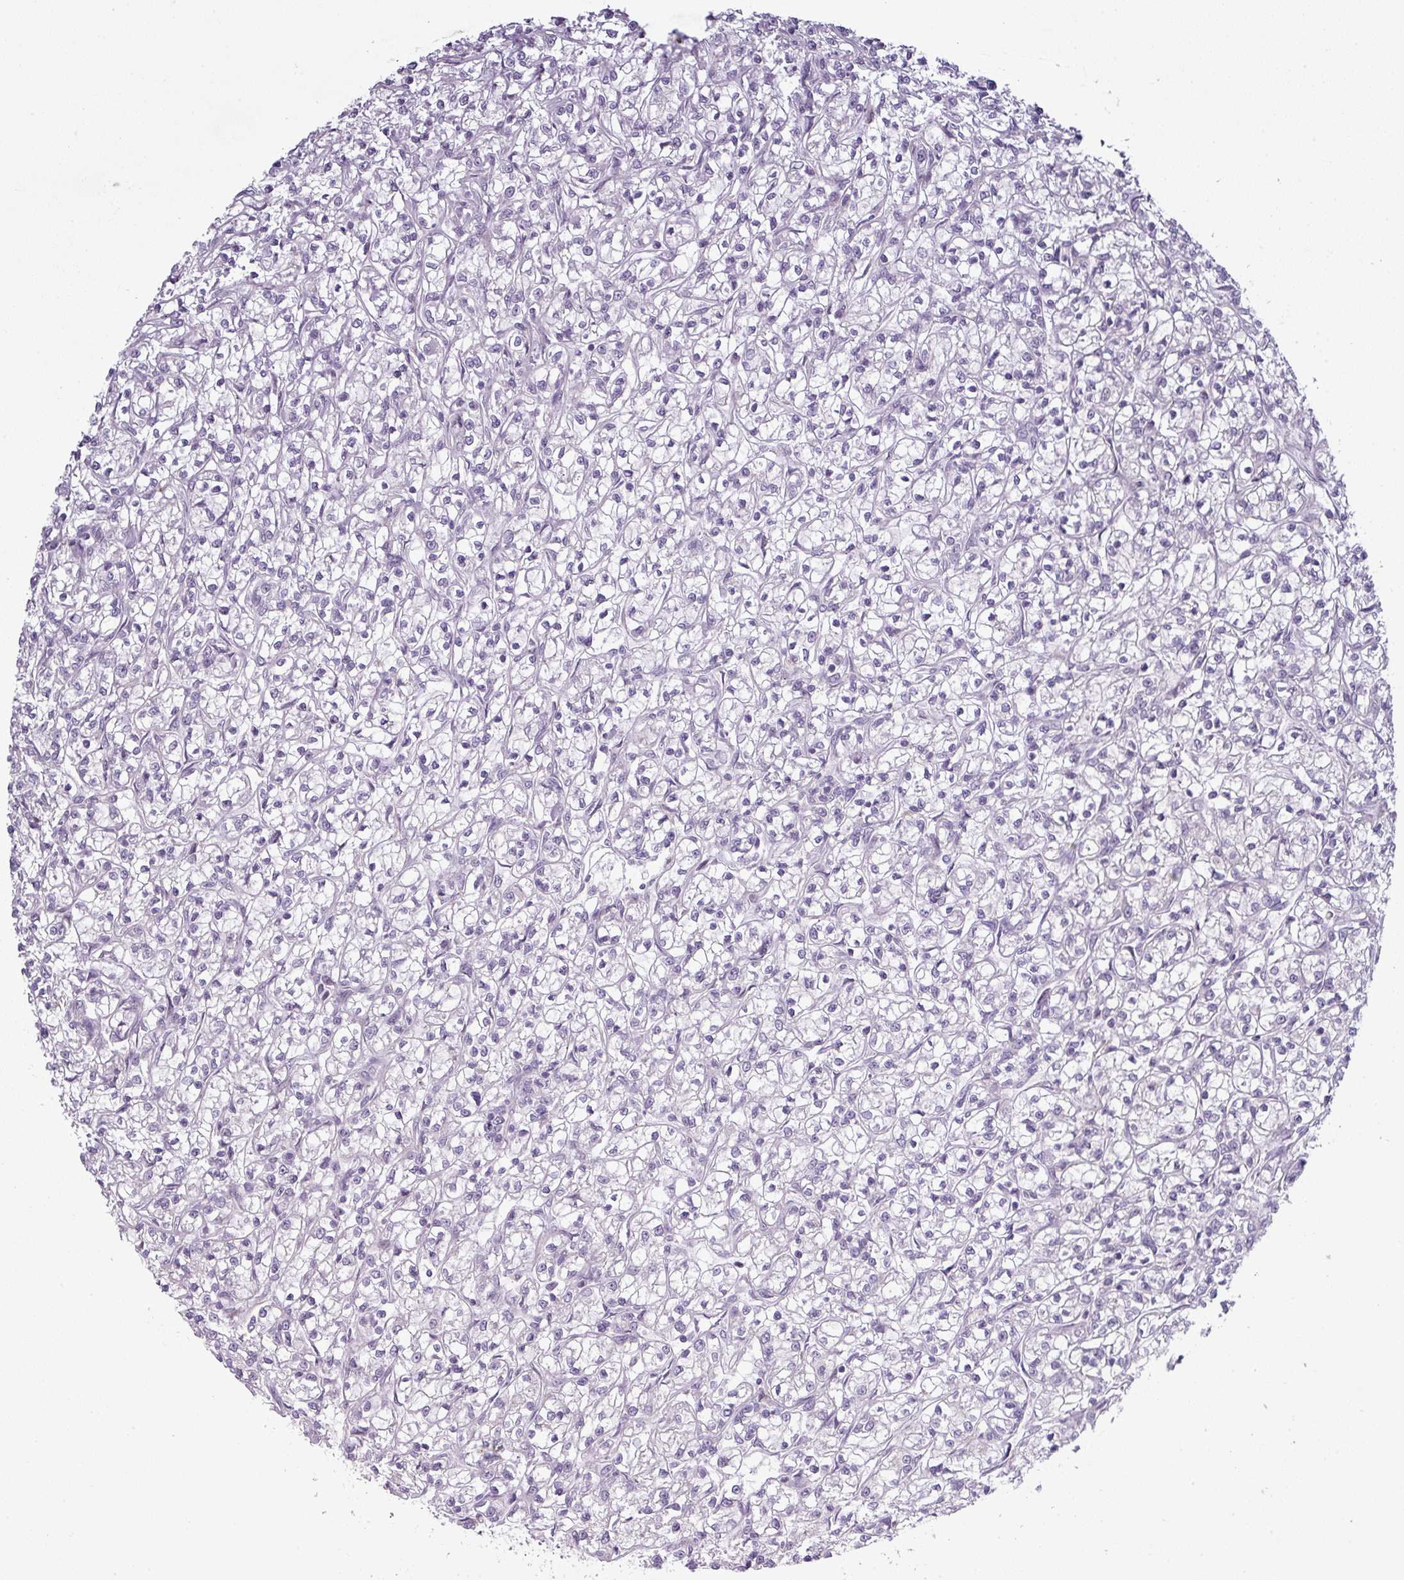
{"staining": {"intensity": "negative", "quantity": "none", "location": "none"}, "tissue": "renal cancer", "cell_type": "Tumor cells", "image_type": "cancer", "snomed": [{"axis": "morphology", "description": "Adenocarcinoma, NOS"}, {"axis": "topography", "description": "Kidney"}], "caption": "Immunohistochemical staining of human renal adenocarcinoma reveals no significant positivity in tumor cells.", "gene": "C2orf16", "patient": {"sex": "female", "age": 59}}